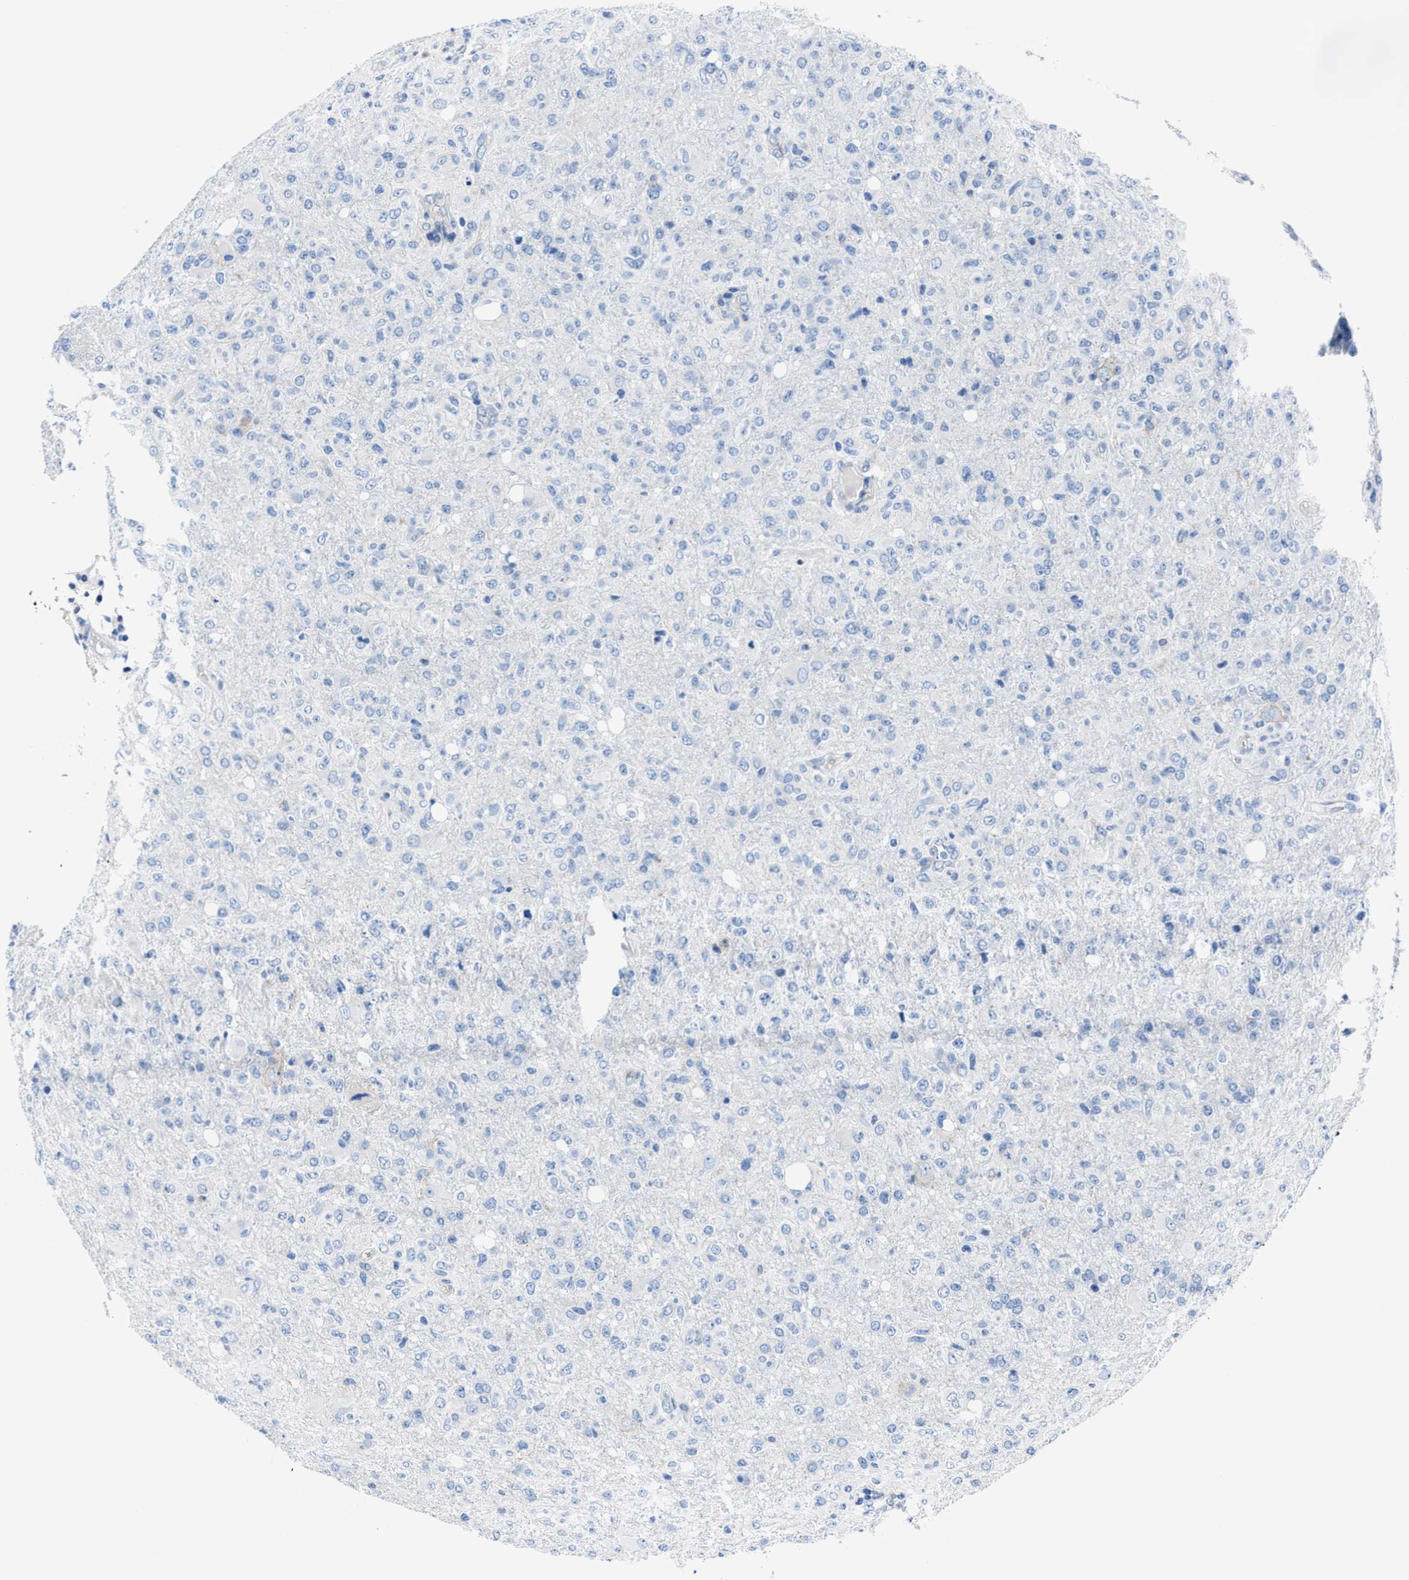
{"staining": {"intensity": "negative", "quantity": "none", "location": "none"}, "tissue": "glioma", "cell_type": "Tumor cells", "image_type": "cancer", "snomed": [{"axis": "morphology", "description": "Glioma, malignant, High grade"}, {"axis": "topography", "description": "Brain"}], "caption": "The immunohistochemistry photomicrograph has no significant positivity in tumor cells of glioma tissue.", "gene": "LMO7", "patient": {"sex": "female", "age": 57}}